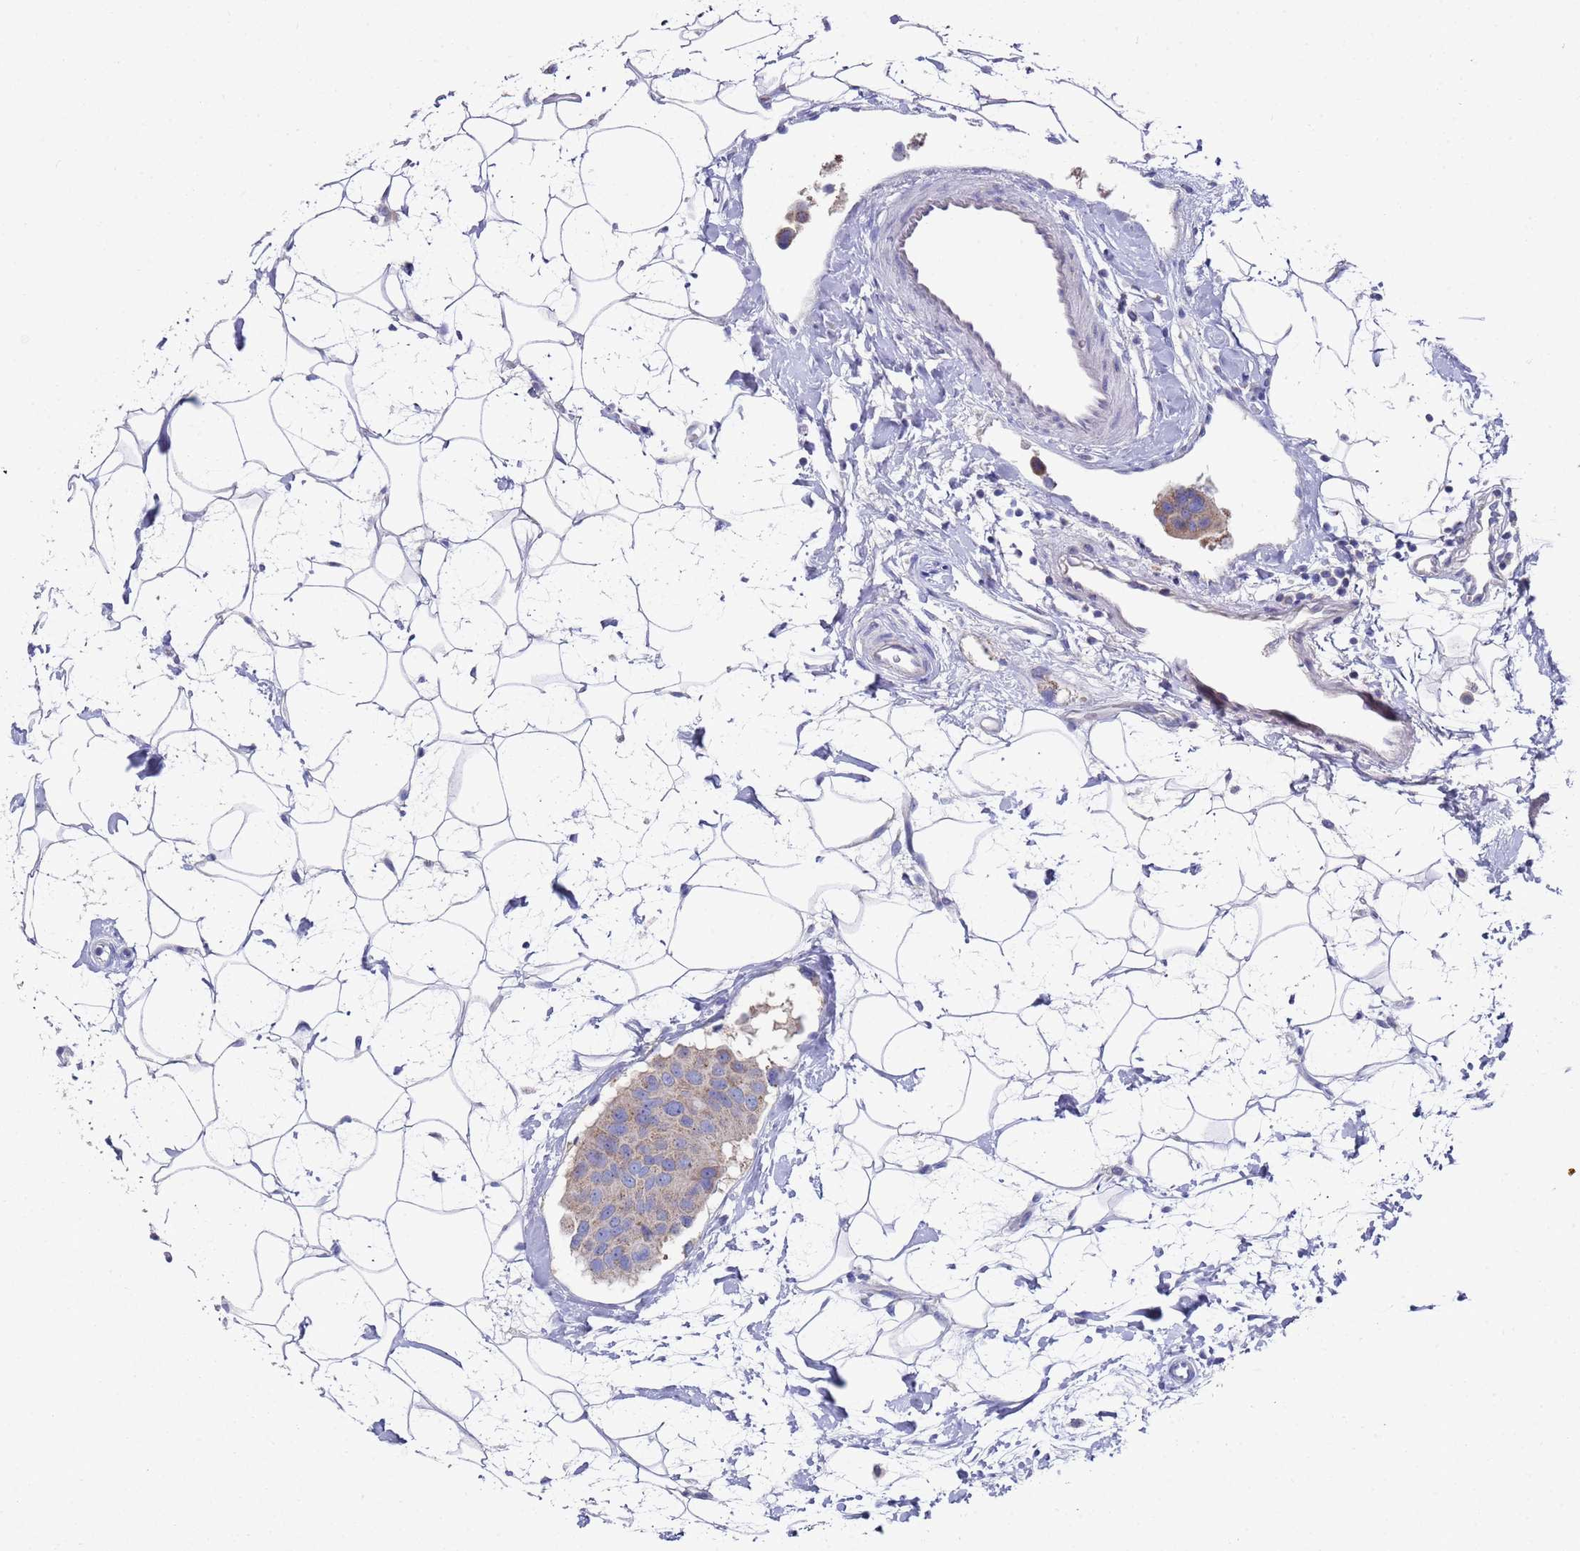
{"staining": {"intensity": "weak", "quantity": "25%-75%", "location": "cytoplasmic/membranous"}, "tissue": "breast cancer", "cell_type": "Tumor cells", "image_type": "cancer", "snomed": [{"axis": "morphology", "description": "Normal tissue, NOS"}, {"axis": "morphology", "description": "Duct carcinoma"}, {"axis": "topography", "description": "Breast"}], "caption": "The micrograph demonstrates staining of breast intraductal carcinoma, revealing weak cytoplasmic/membranous protein positivity (brown color) within tumor cells. The staining is performed using DAB (3,3'-diaminobenzidine) brown chromogen to label protein expression. The nuclei are counter-stained blue using hematoxylin.", "gene": "NPEPPS", "patient": {"sex": "female", "age": 39}}